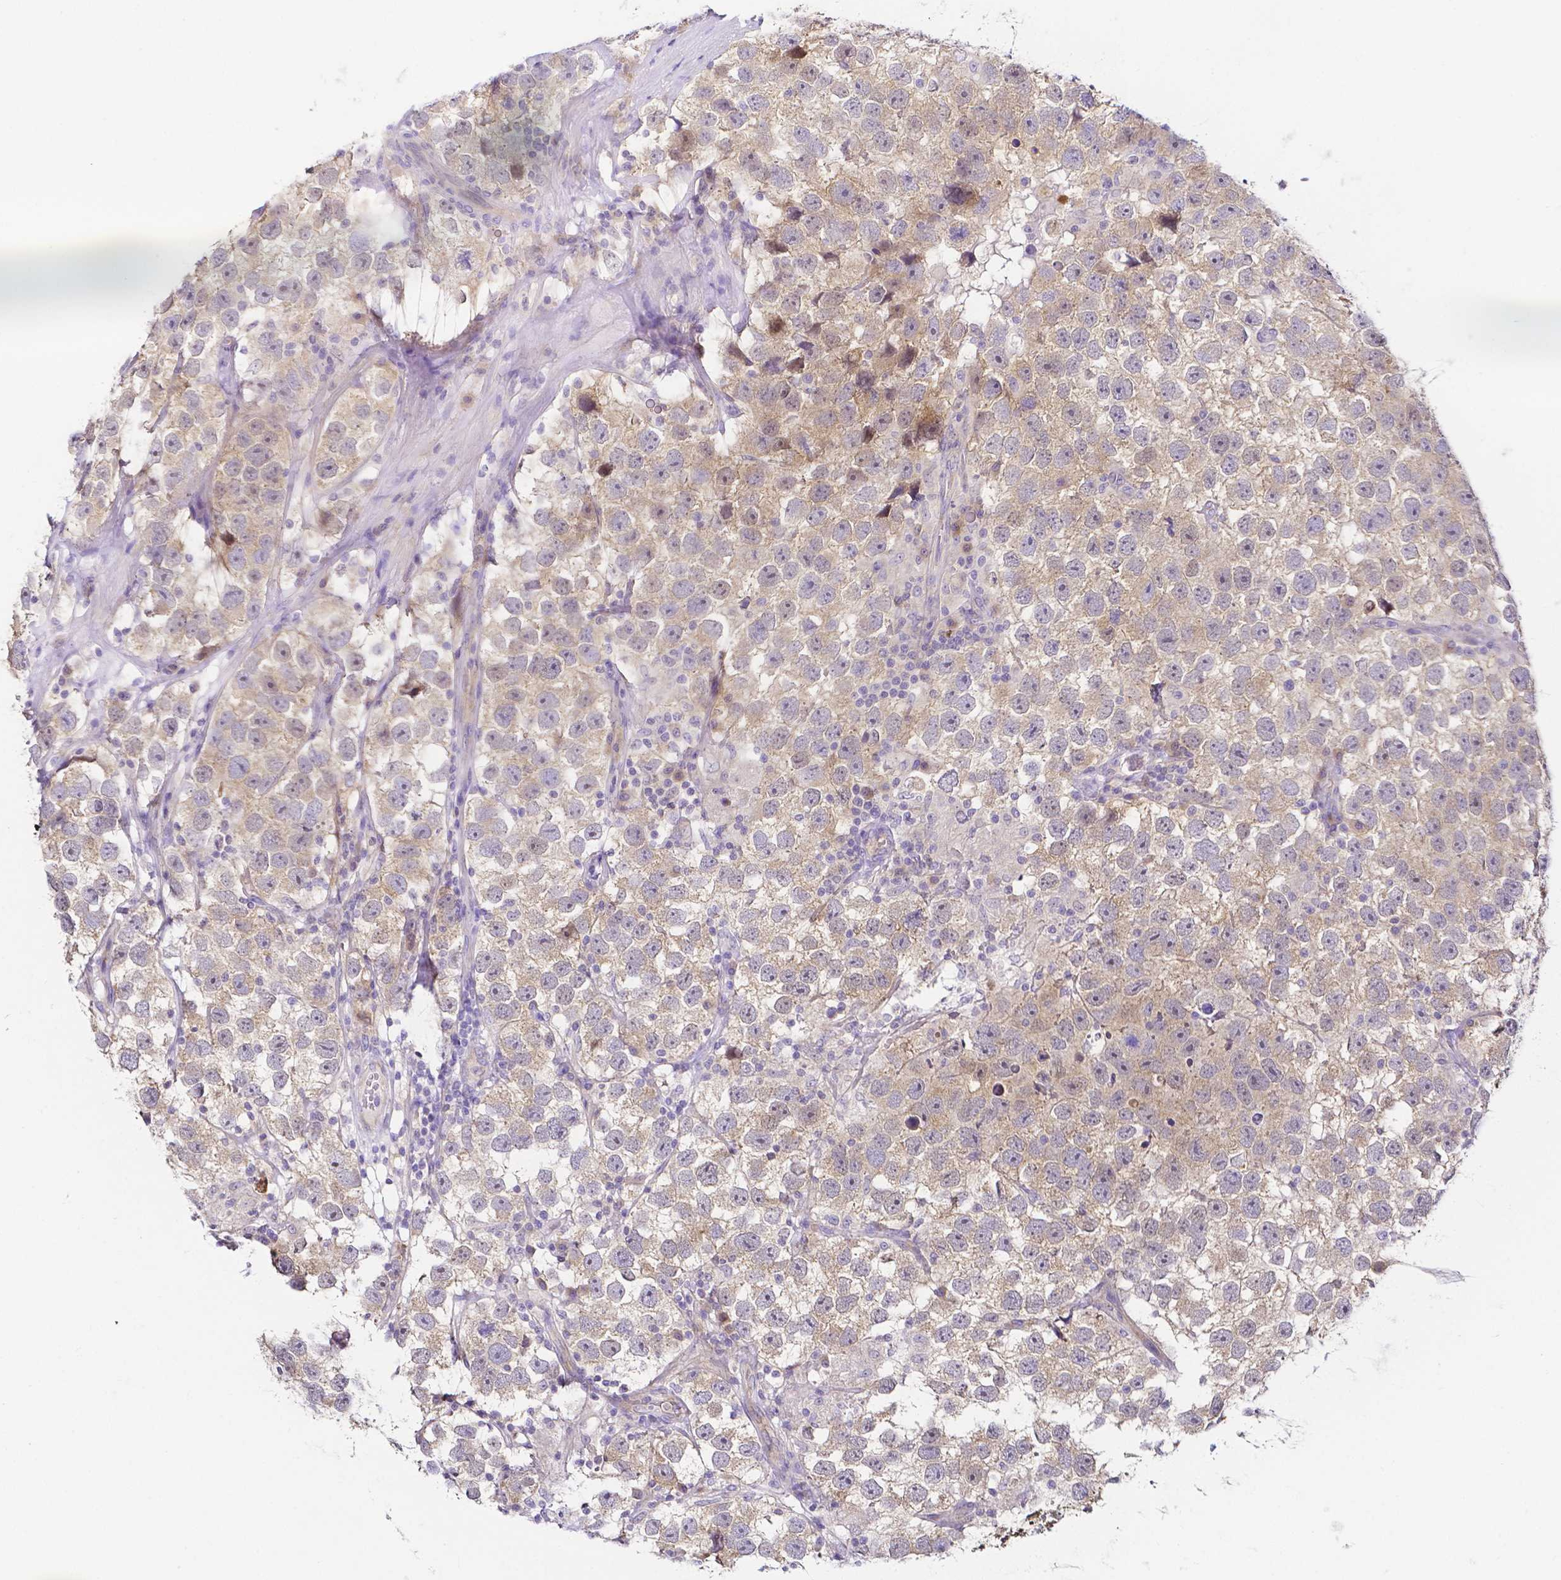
{"staining": {"intensity": "weak", "quantity": ">75%", "location": "cytoplasmic/membranous"}, "tissue": "testis cancer", "cell_type": "Tumor cells", "image_type": "cancer", "snomed": [{"axis": "morphology", "description": "Seminoma, NOS"}, {"axis": "topography", "description": "Testis"}], "caption": "Testis cancer (seminoma) tissue displays weak cytoplasmic/membranous expression in about >75% of tumor cells", "gene": "PKP3", "patient": {"sex": "male", "age": 26}}